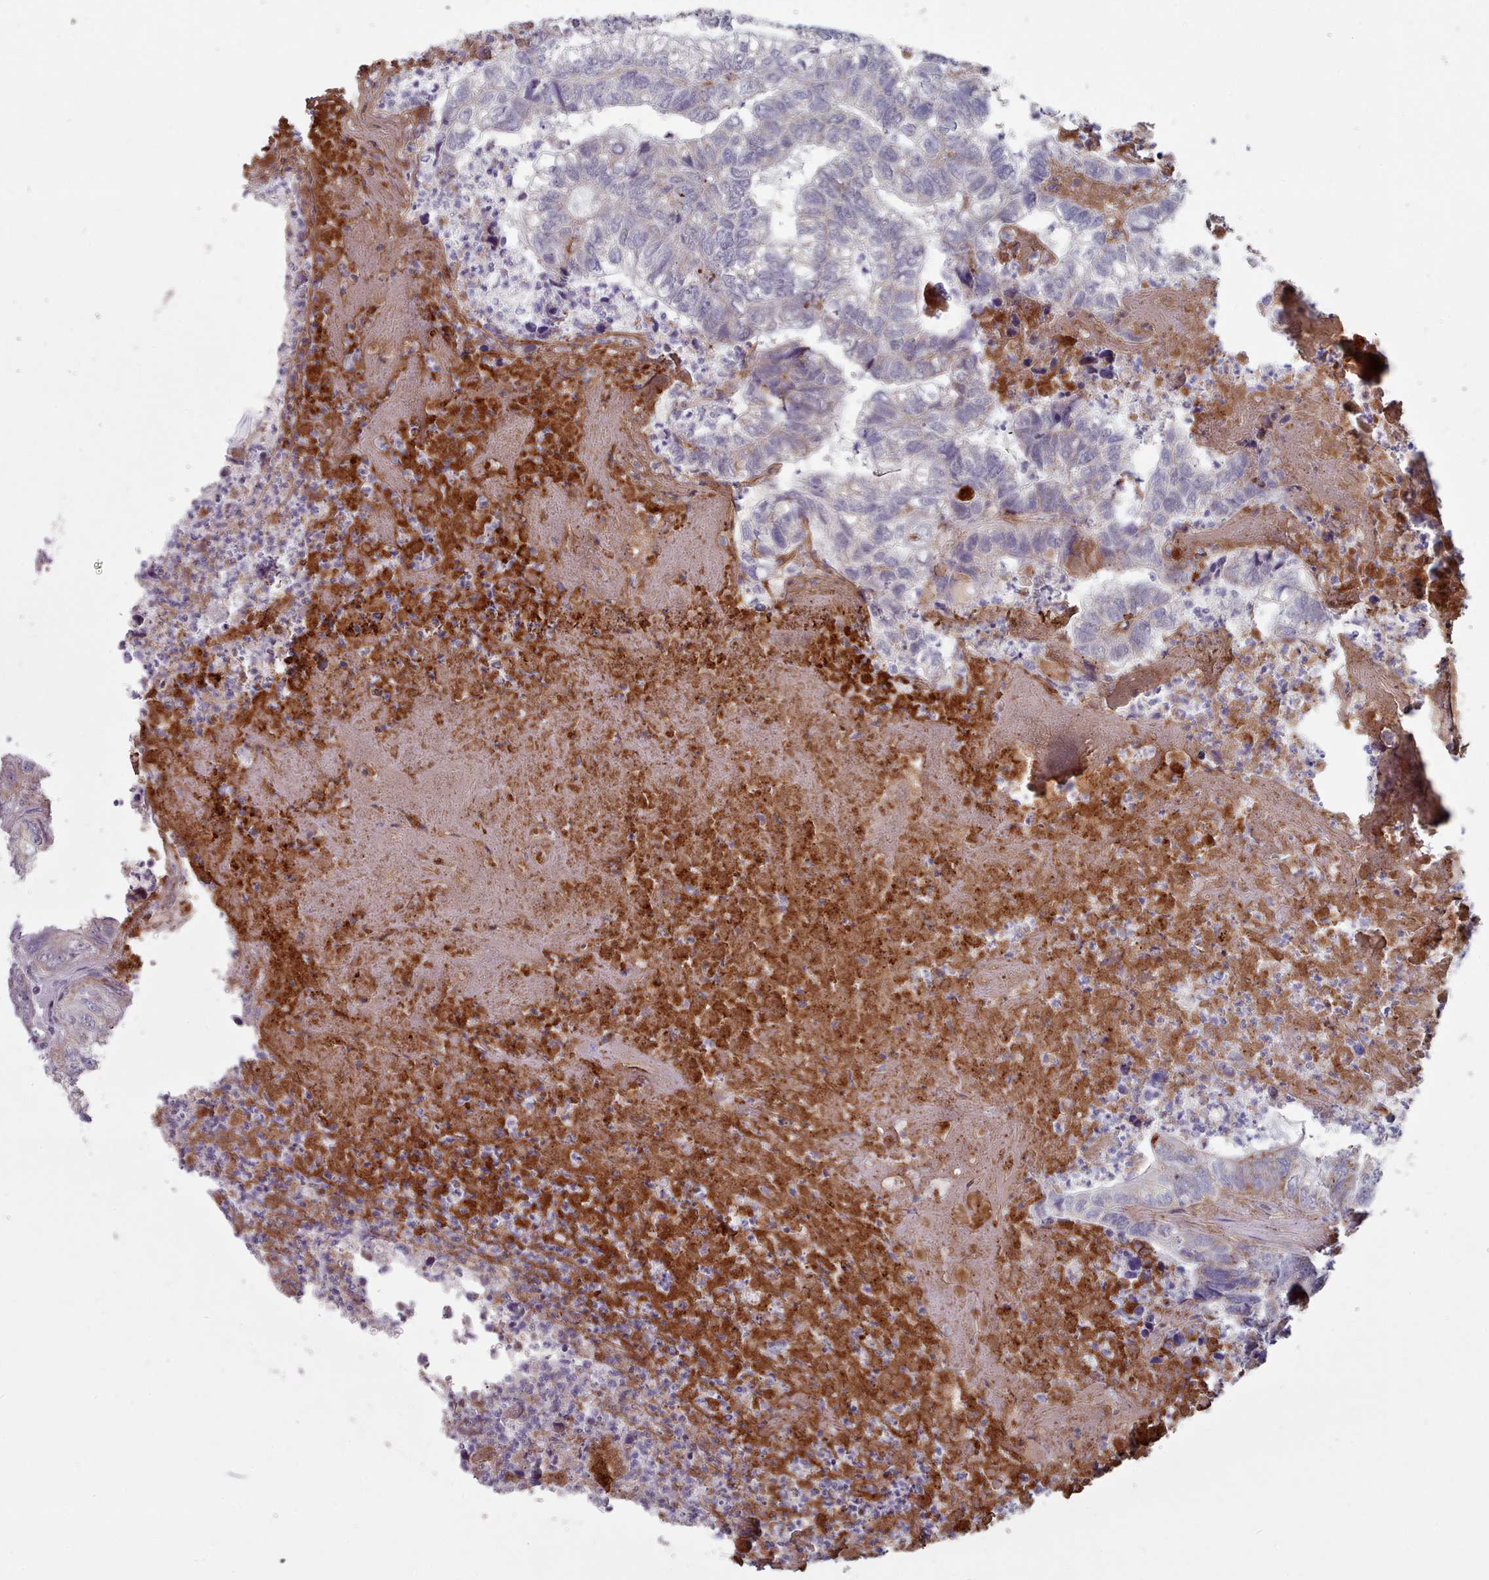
{"staining": {"intensity": "moderate", "quantity": "25%-75%", "location": "cytoplasmic/membranous"}, "tissue": "colorectal cancer", "cell_type": "Tumor cells", "image_type": "cancer", "snomed": [{"axis": "morphology", "description": "Adenocarcinoma, NOS"}, {"axis": "topography", "description": "Colon"}], "caption": "Protein staining displays moderate cytoplasmic/membranous positivity in approximately 25%-75% of tumor cells in adenocarcinoma (colorectal).", "gene": "TRARG1", "patient": {"sex": "female", "age": 67}}